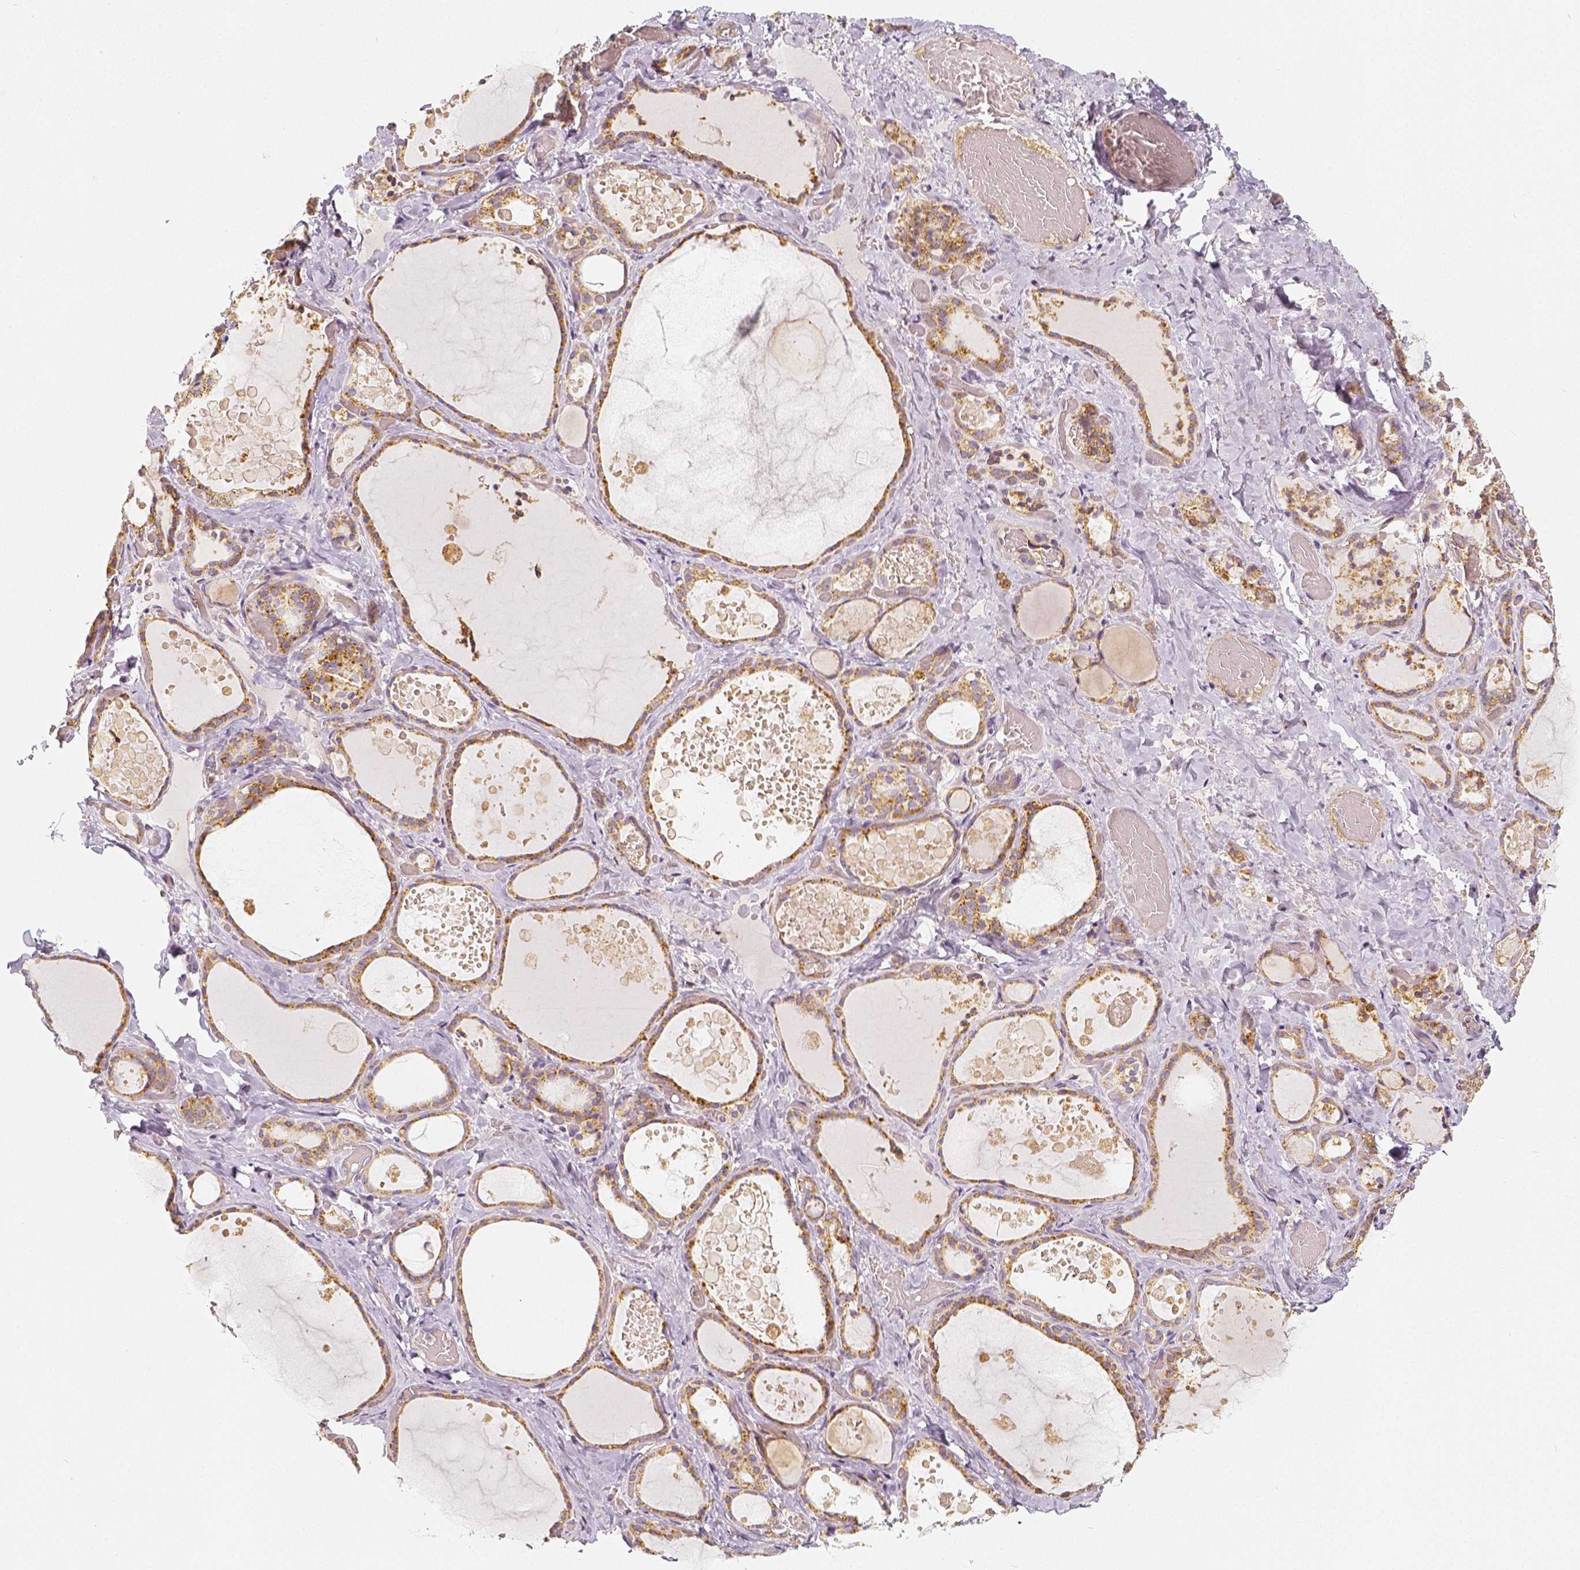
{"staining": {"intensity": "moderate", "quantity": ">75%", "location": "cytoplasmic/membranous"}, "tissue": "thyroid gland", "cell_type": "Glandular cells", "image_type": "normal", "snomed": [{"axis": "morphology", "description": "Normal tissue, NOS"}, {"axis": "topography", "description": "Thyroid gland"}], "caption": "Protein staining by immunohistochemistry (IHC) shows moderate cytoplasmic/membranous expression in about >75% of glandular cells in unremarkable thyroid gland. The protein is shown in brown color, while the nuclei are stained blue.", "gene": "PGAM5", "patient": {"sex": "female", "age": 56}}